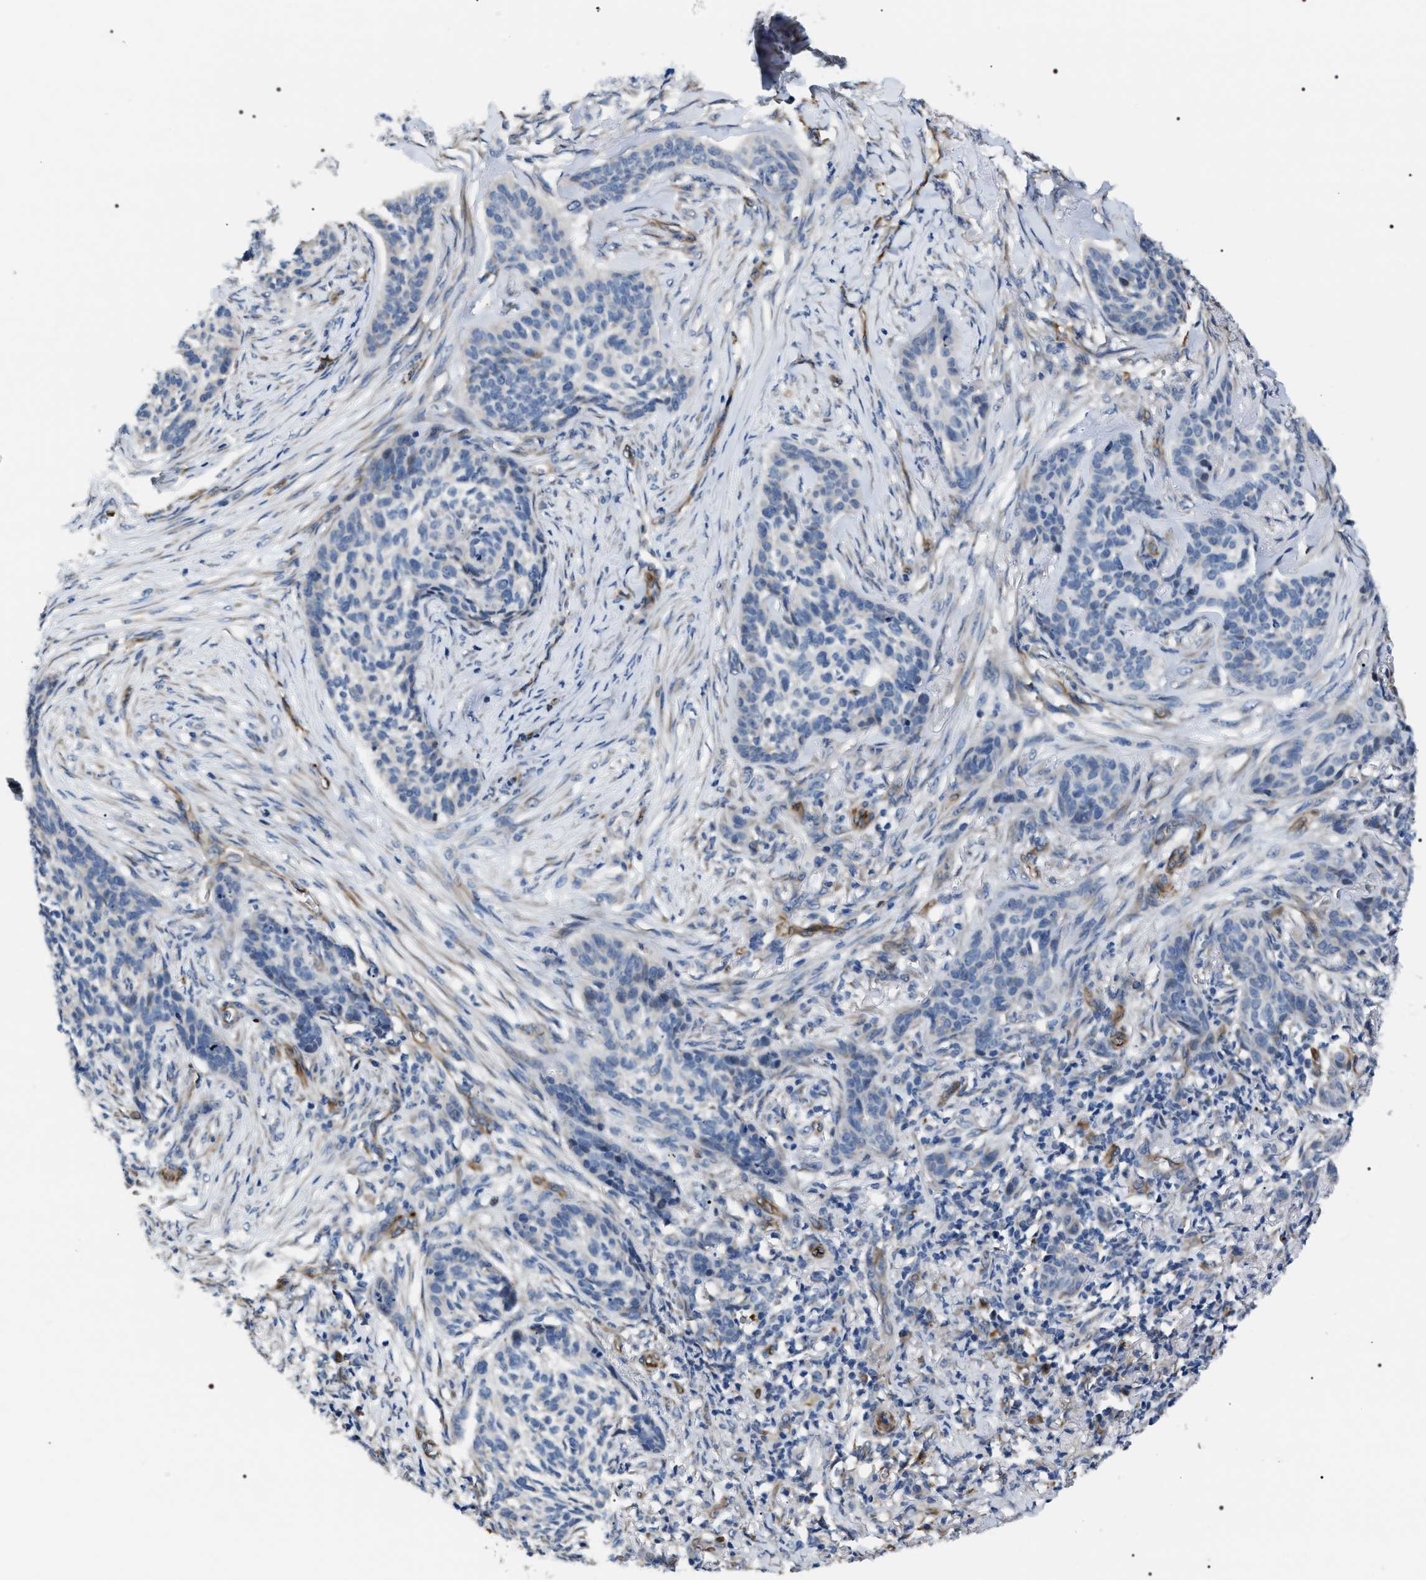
{"staining": {"intensity": "negative", "quantity": "none", "location": "none"}, "tissue": "skin cancer", "cell_type": "Tumor cells", "image_type": "cancer", "snomed": [{"axis": "morphology", "description": "Basal cell carcinoma"}, {"axis": "topography", "description": "Skin"}], "caption": "Tumor cells show no significant protein staining in skin cancer. (Stains: DAB IHC with hematoxylin counter stain, Microscopy: brightfield microscopy at high magnification).", "gene": "PKD1L1", "patient": {"sex": "male", "age": 85}}